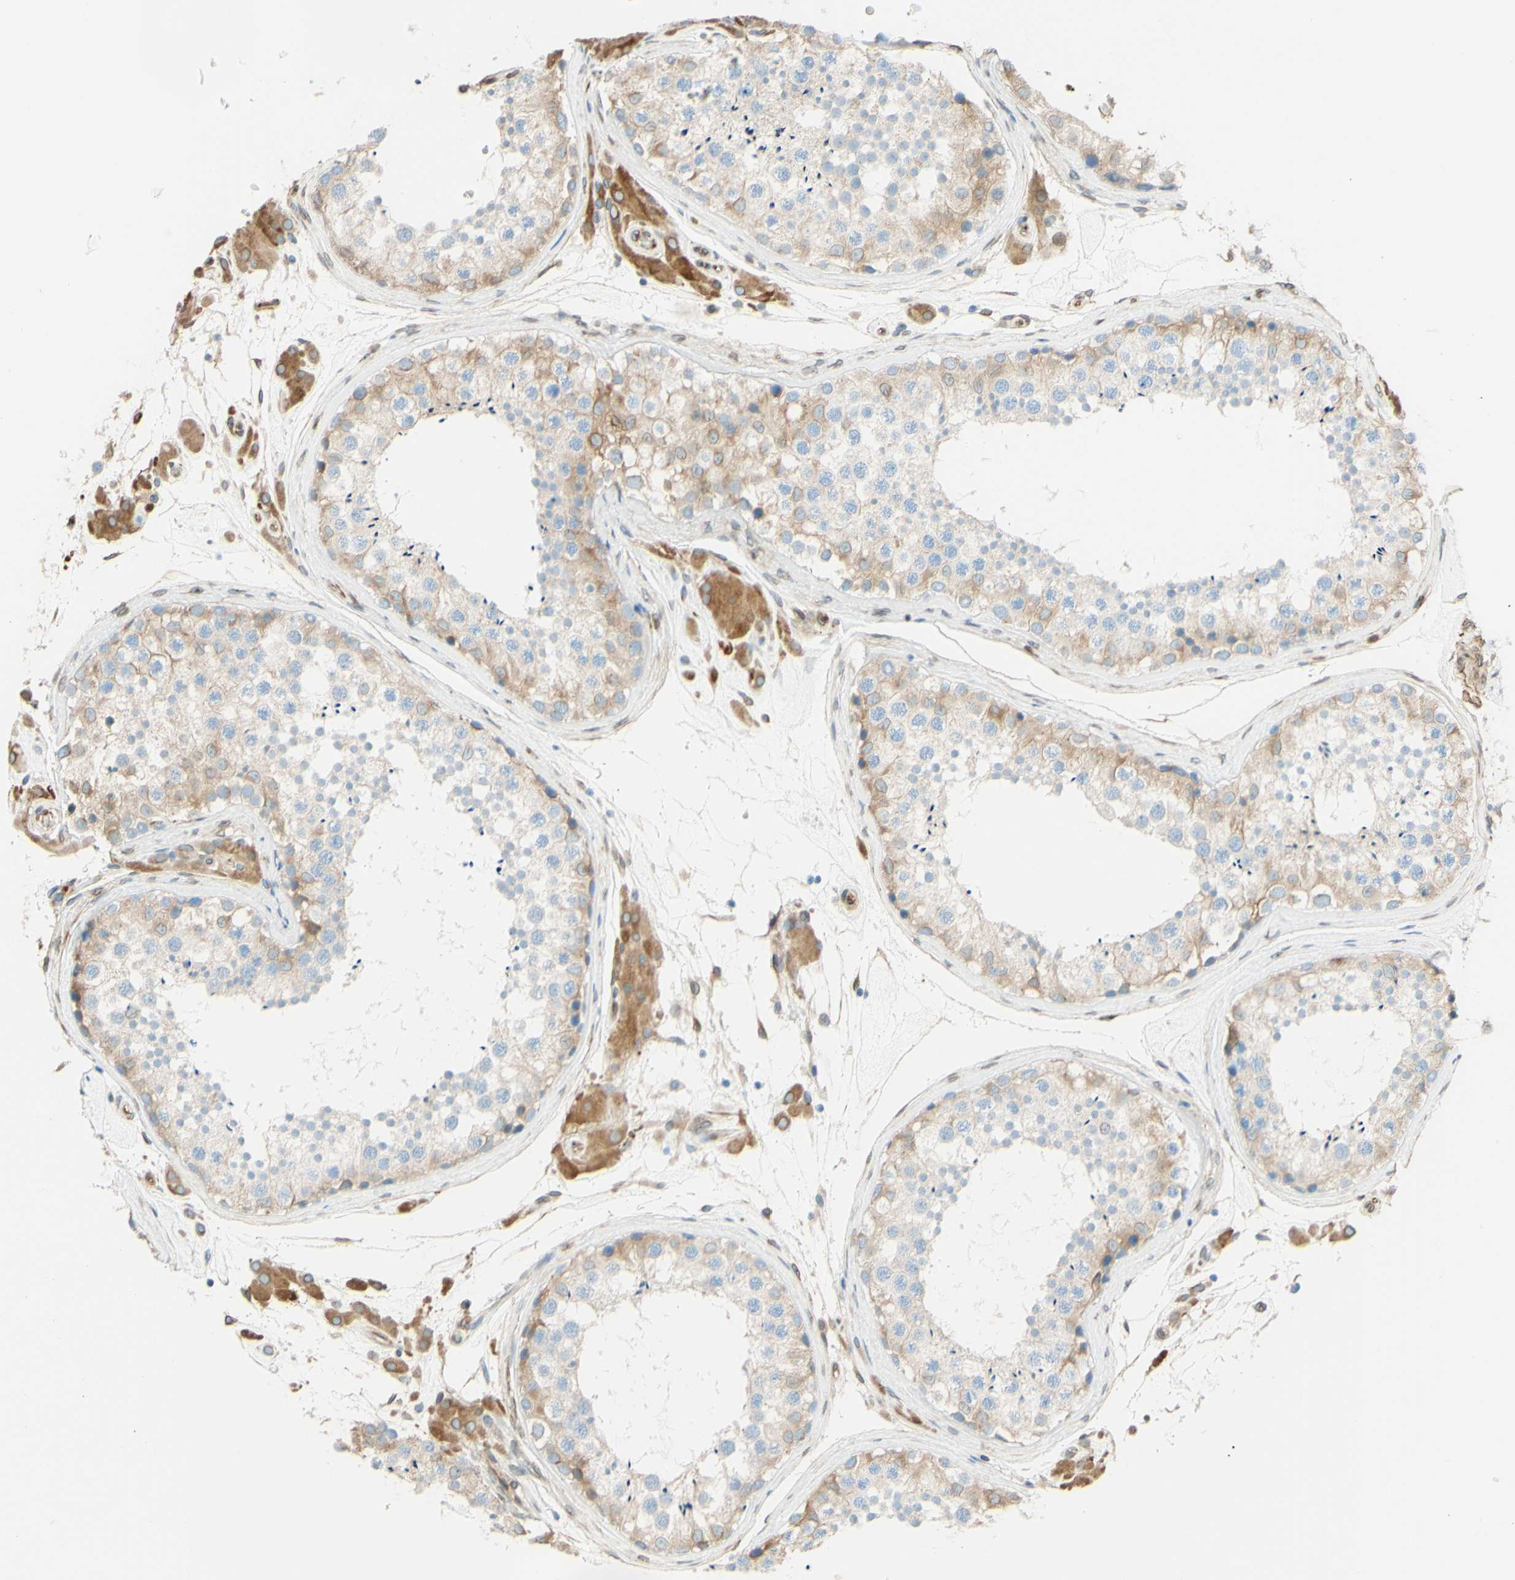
{"staining": {"intensity": "weak", "quantity": "25%-75%", "location": "cytoplasmic/membranous"}, "tissue": "testis", "cell_type": "Cells in seminiferous ducts", "image_type": "normal", "snomed": [{"axis": "morphology", "description": "Normal tissue, NOS"}, {"axis": "topography", "description": "Testis"}], "caption": "This is a micrograph of immunohistochemistry (IHC) staining of benign testis, which shows weak expression in the cytoplasmic/membranous of cells in seminiferous ducts.", "gene": "ENDOD1", "patient": {"sex": "male", "age": 46}}